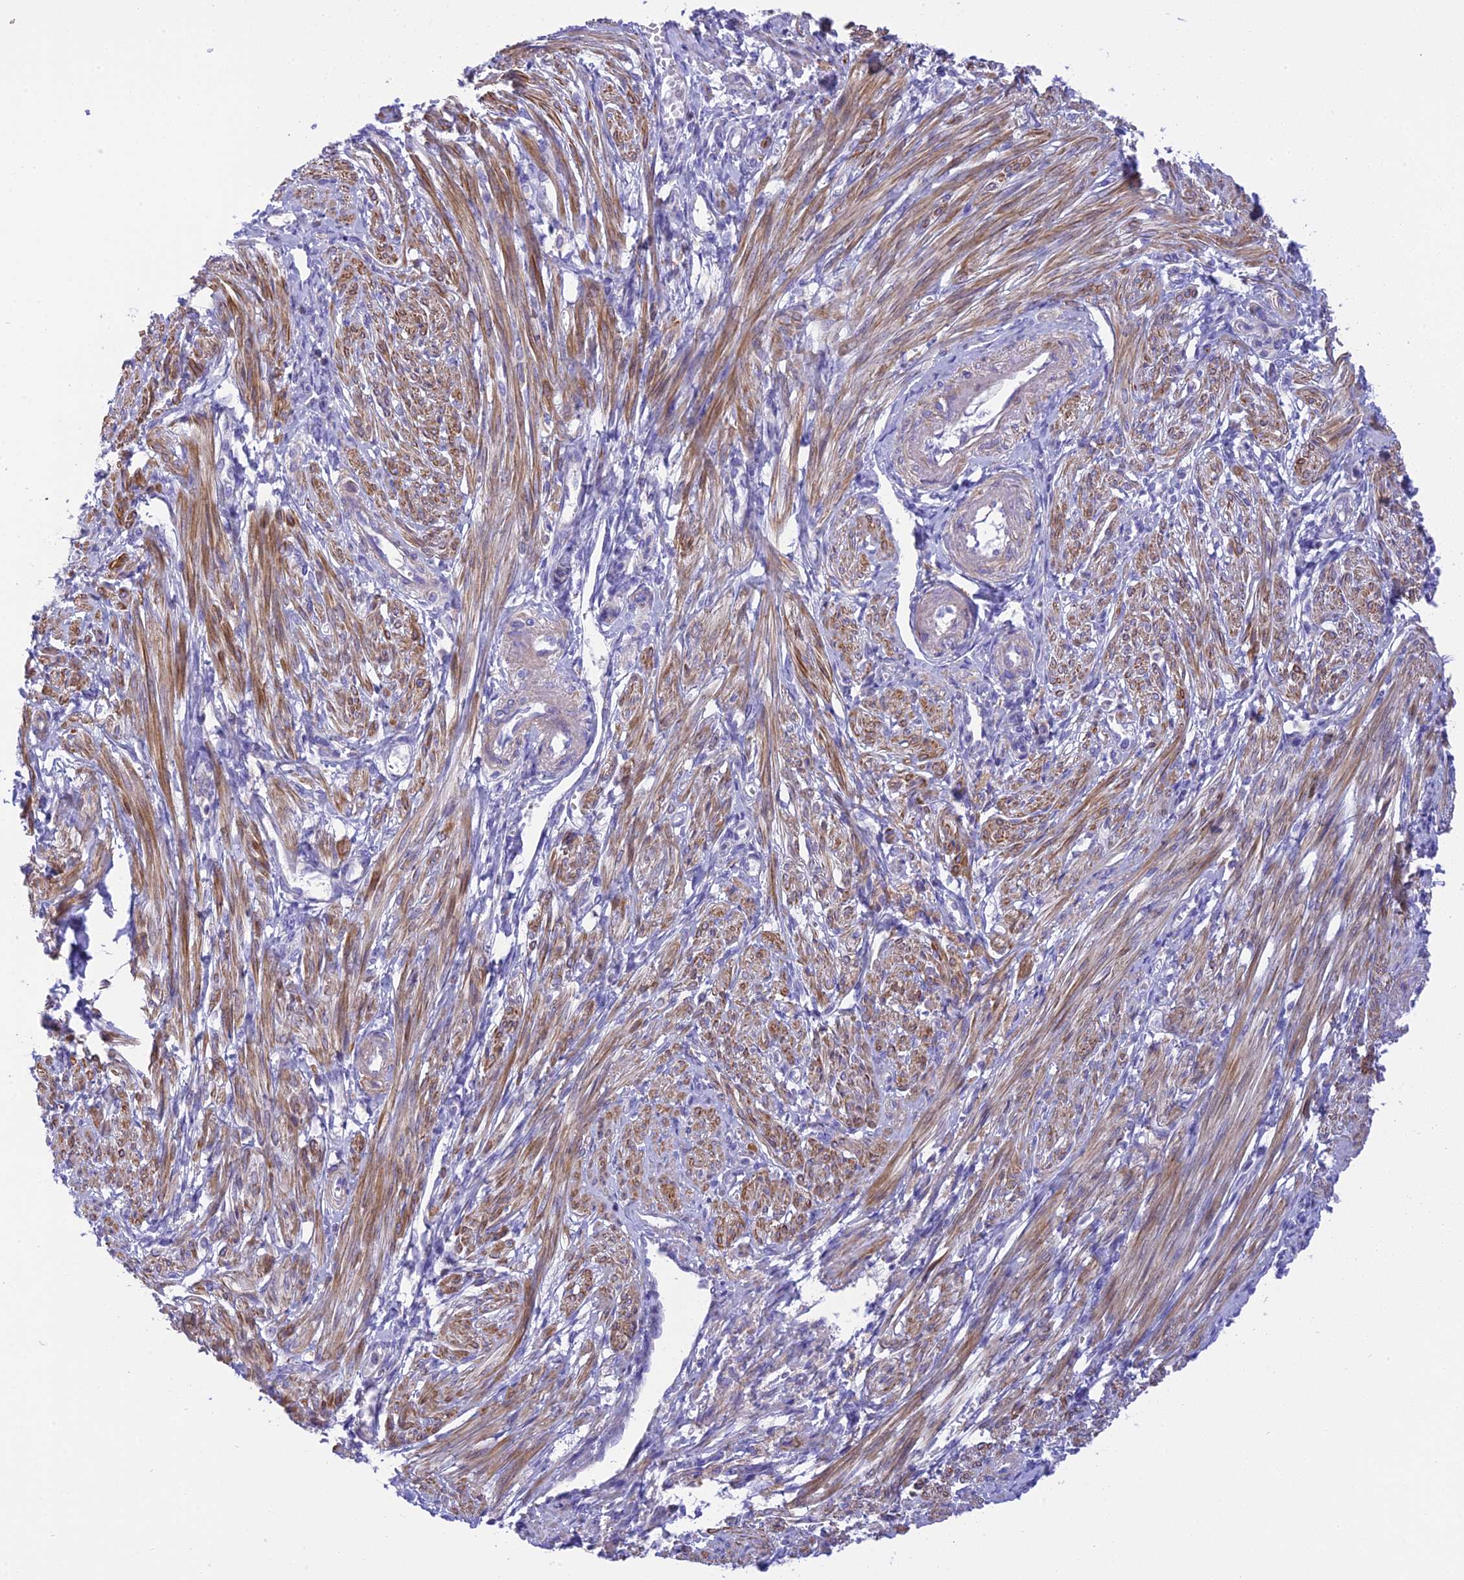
{"staining": {"intensity": "moderate", "quantity": "25%-75%", "location": "cytoplasmic/membranous"}, "tissue": "smooth muscle", "cell_type": "Smooth muscle cells", "image_type": "normal", "snomed": [{"axis": "morphology", "description": "Normal tissue, NOS"}, {"axis": "topography", "description": "Smooth muscle"}], "caption": "A brown stain highlights moderate cytoplasmic/membranous staining of a protein in smooth muscle cells of normal human smooth muscle.", "gene": "CORO7", "patient": {"sex": "female", "age": 39}}